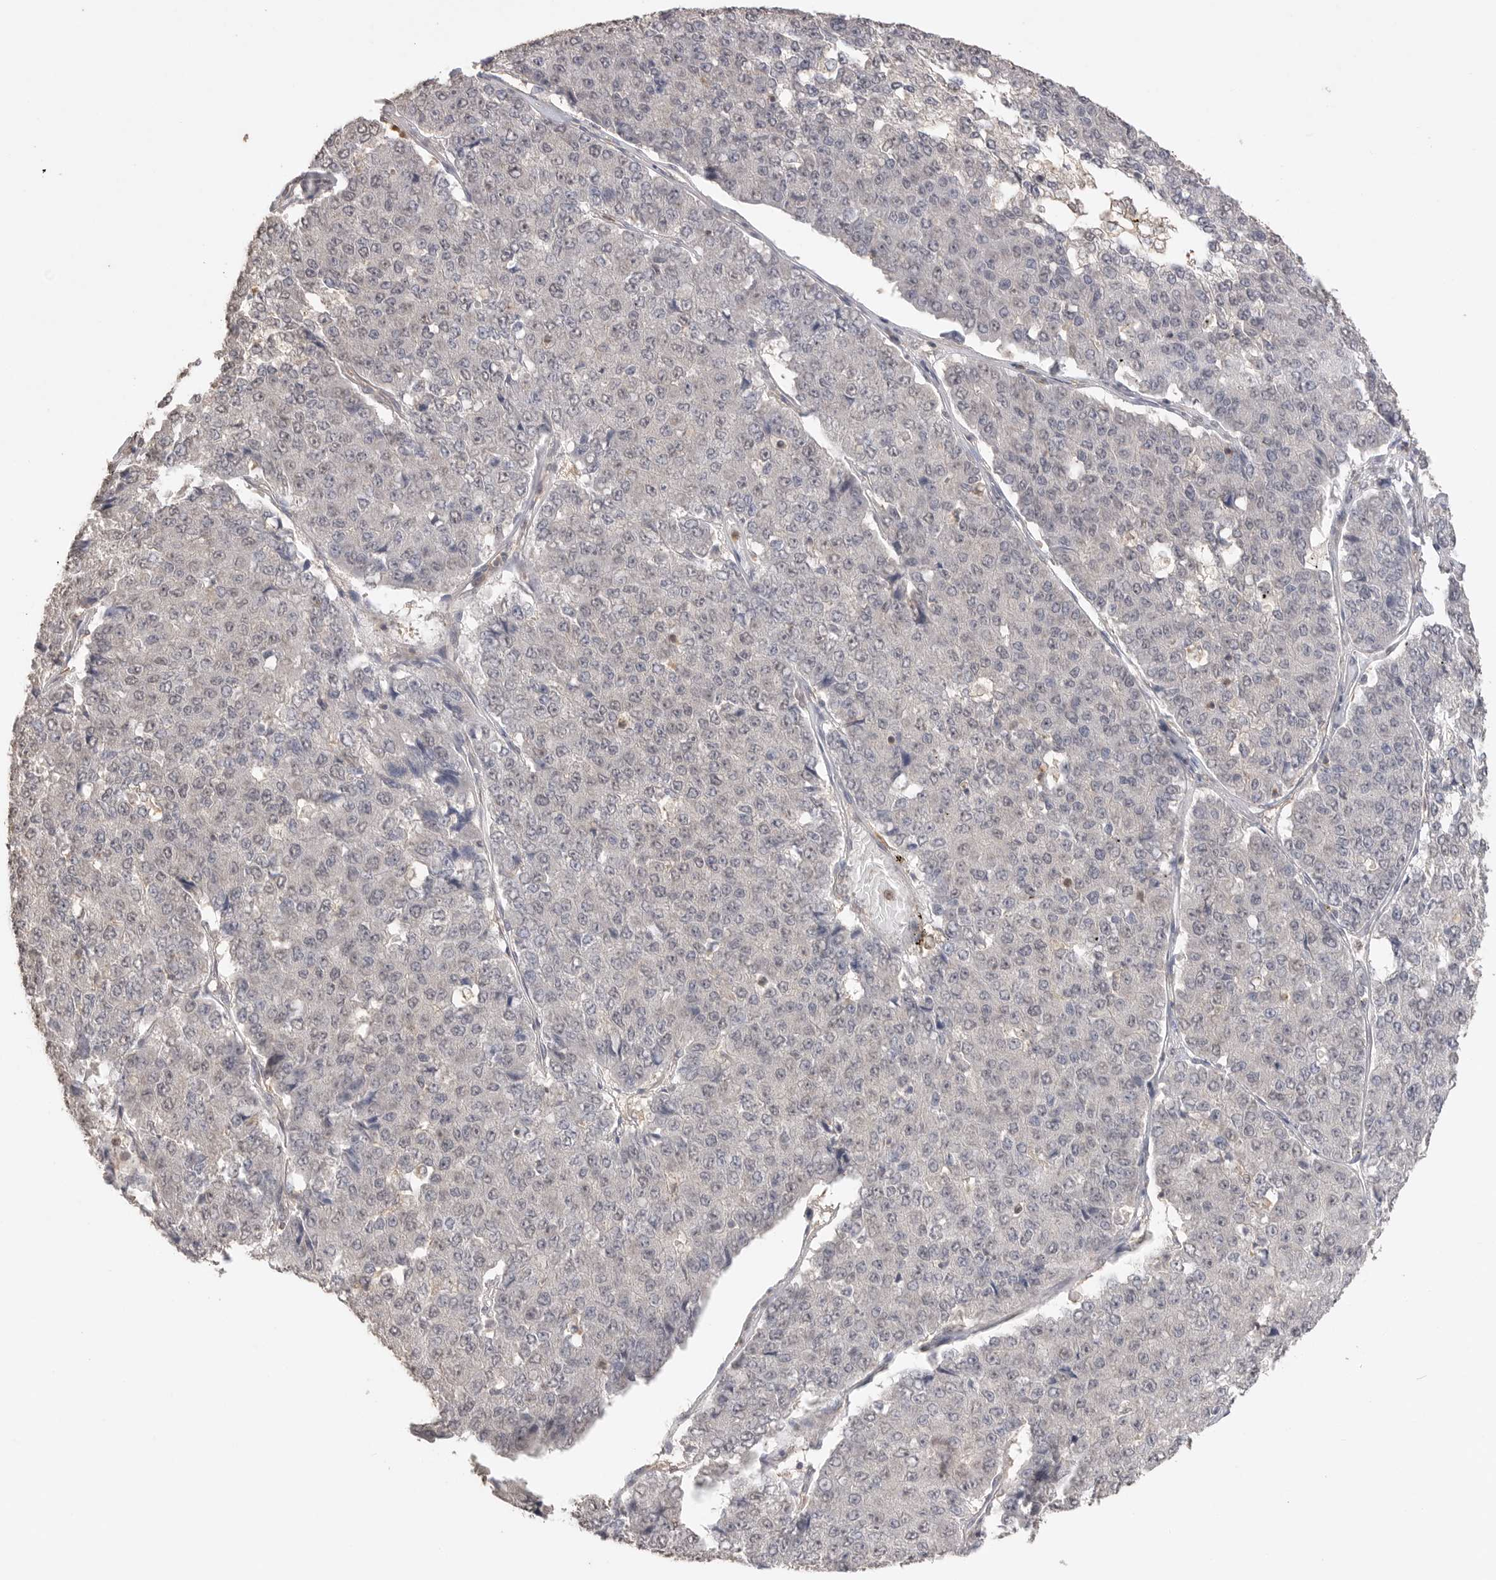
{"staining": {"intensity": "negative", "quantity": "none", "location": "none"}, "tissue": "pancreatic cancer", "cell_type": "Tumor cells", "image_type": "cancer", "snomed": [{"axis": "morphology", "description": "Adenocarcinoma, NOS"}, {"axis": "topography", "description": "Pancreas"}], "caption": "A high-resolution micrograph shows IHC staining of pancreatic adenocarcinoma, which exhibits no significant expression in tumor cells.", "gene": "MAP2K1", "patient": {"sex": "male", "age": 50}}